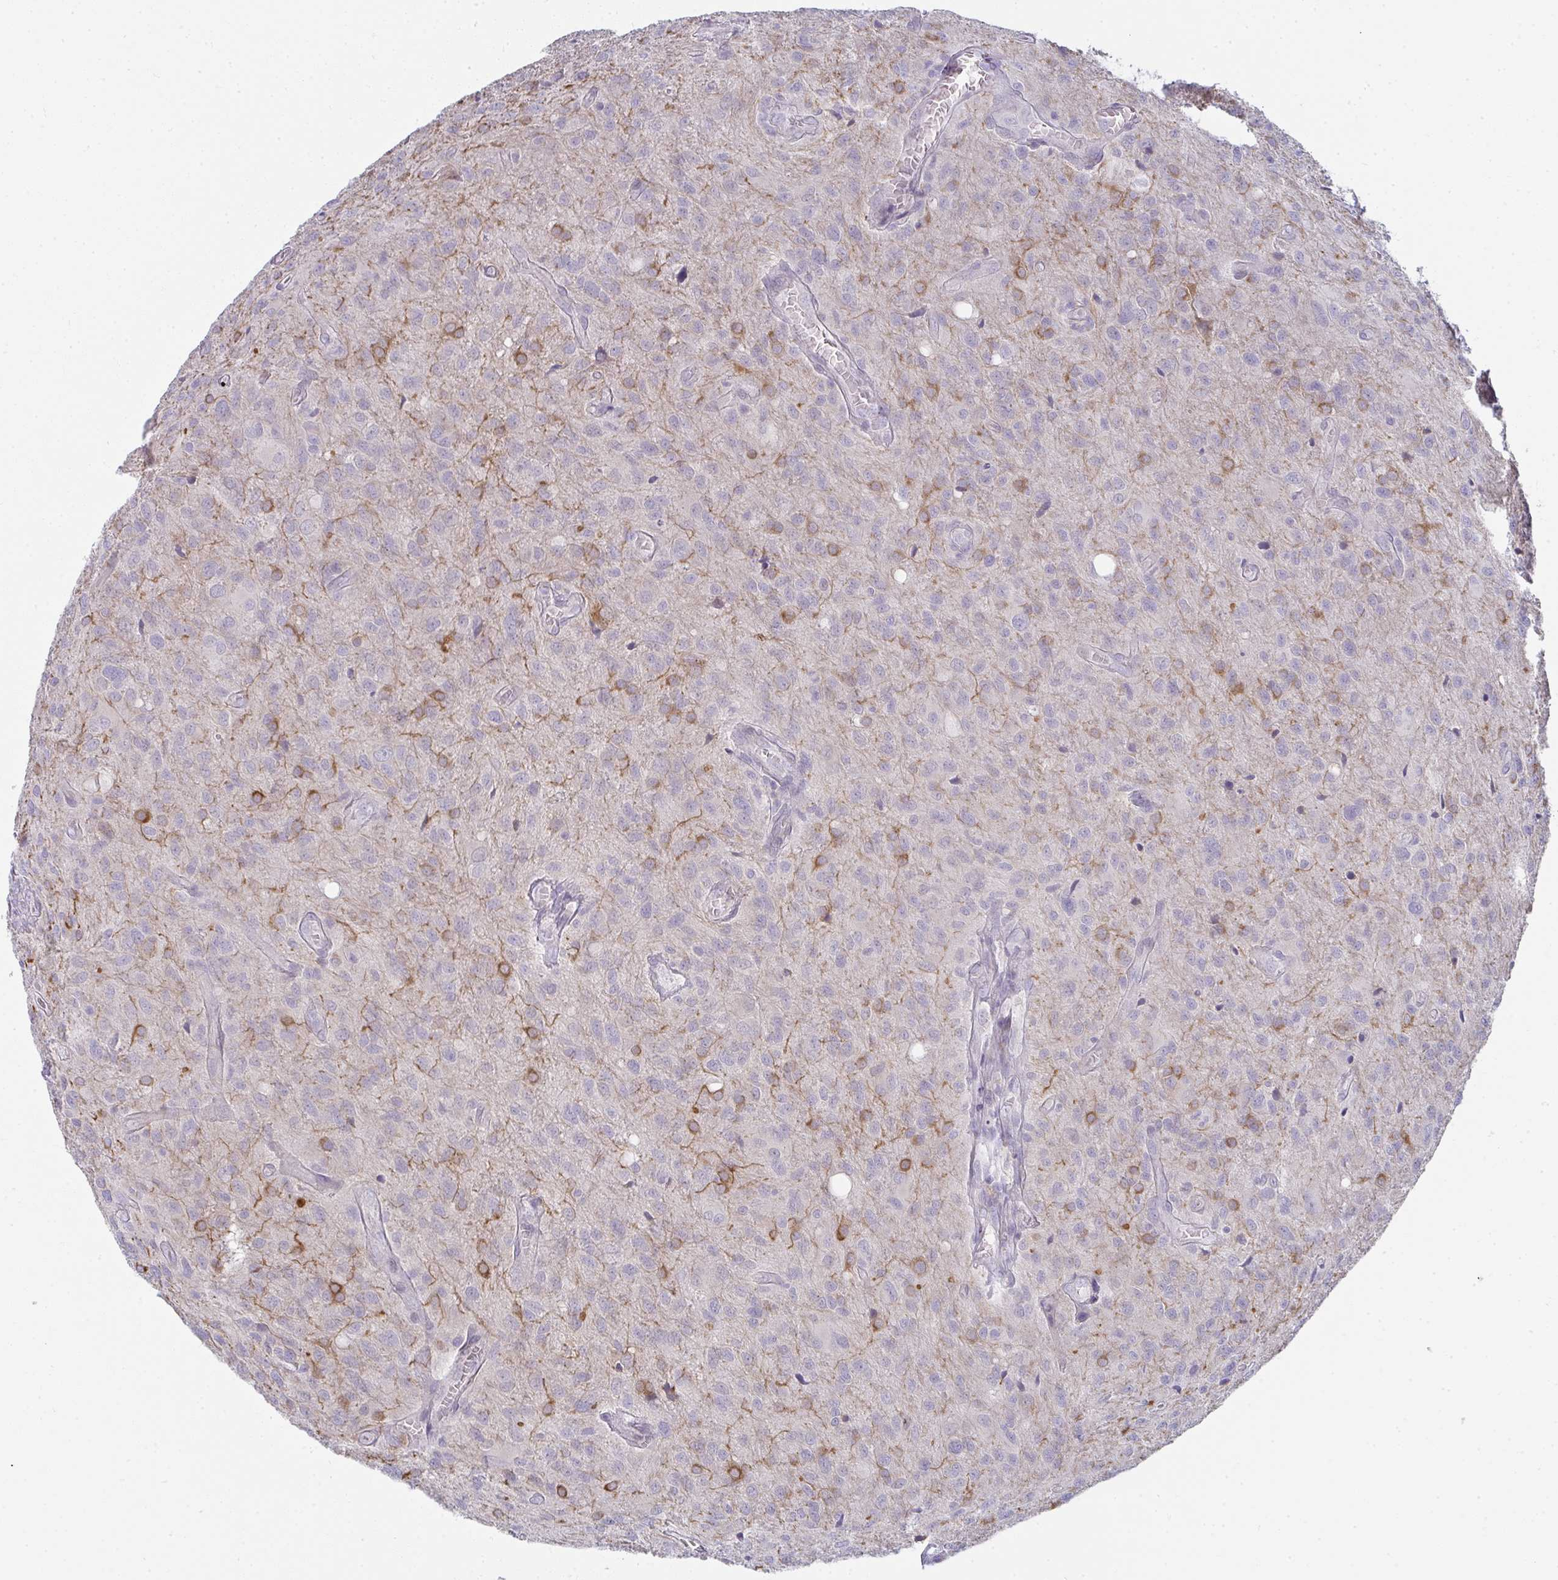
{"staining": {"intensity": "moderate", "quantity": "<25%", "location": "cytoplasmic/membranous"}, "tissue": "glioma", "cell_type": "Tumor cells", "image_type": "cancer", "snomed": [{"axis": "morphology", "description": "Glioma, malignant, Low grade"}, {"axis": "topography", "description": "Brain"}], "caption": "Human glioma stained with a brown dye shows moderate cytoplasmic/membranous positive positivity in approximately <25% of tumor cells.", "gene": "SHB", "patient": {"sex": "male", "age": 66}}